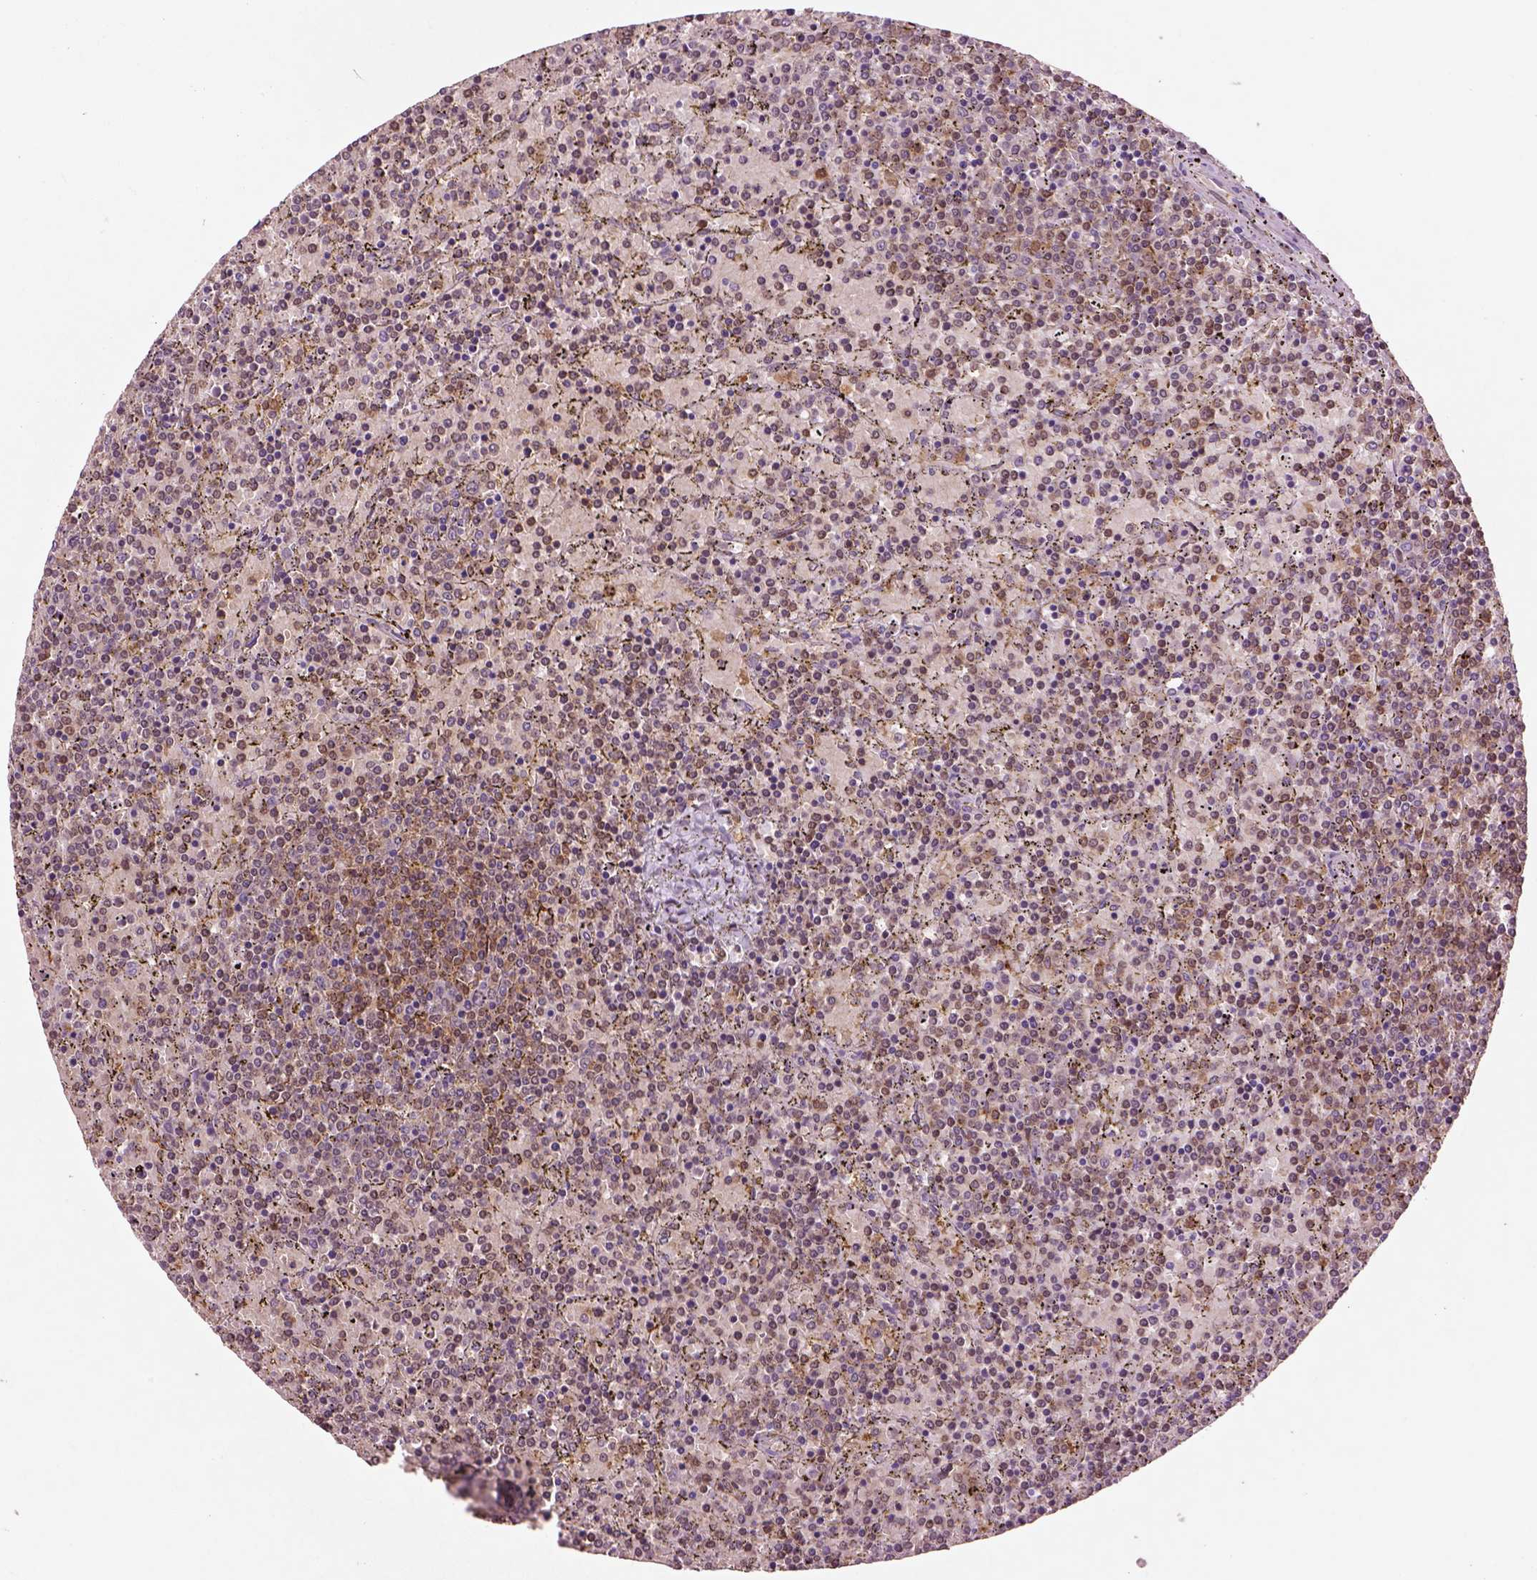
{"staining": {"intensity": "weak", "quantity": ">75%", "location": "cytoplasmic/membranous"}, "tissue": "lymphoma", "cell_type": "Tumor cells", "image_type": "cancer", "snomed": [{"axis": "morphology", "description": "Malignant lymphoma, non-Hodgkin's type, Low grade"}, {"axis": "topography", "description": "Spleen"}], "caption": "The micrograph exhibits immunohistochemical staining of low-grade malignant lymphoma, non-Hodgkin's type. There is weak cytoplasmic/membranous staining is identified in about >75% of tumor cells.", "gene": "MDP1", "patient": {"sex": "female", "age": 77}}